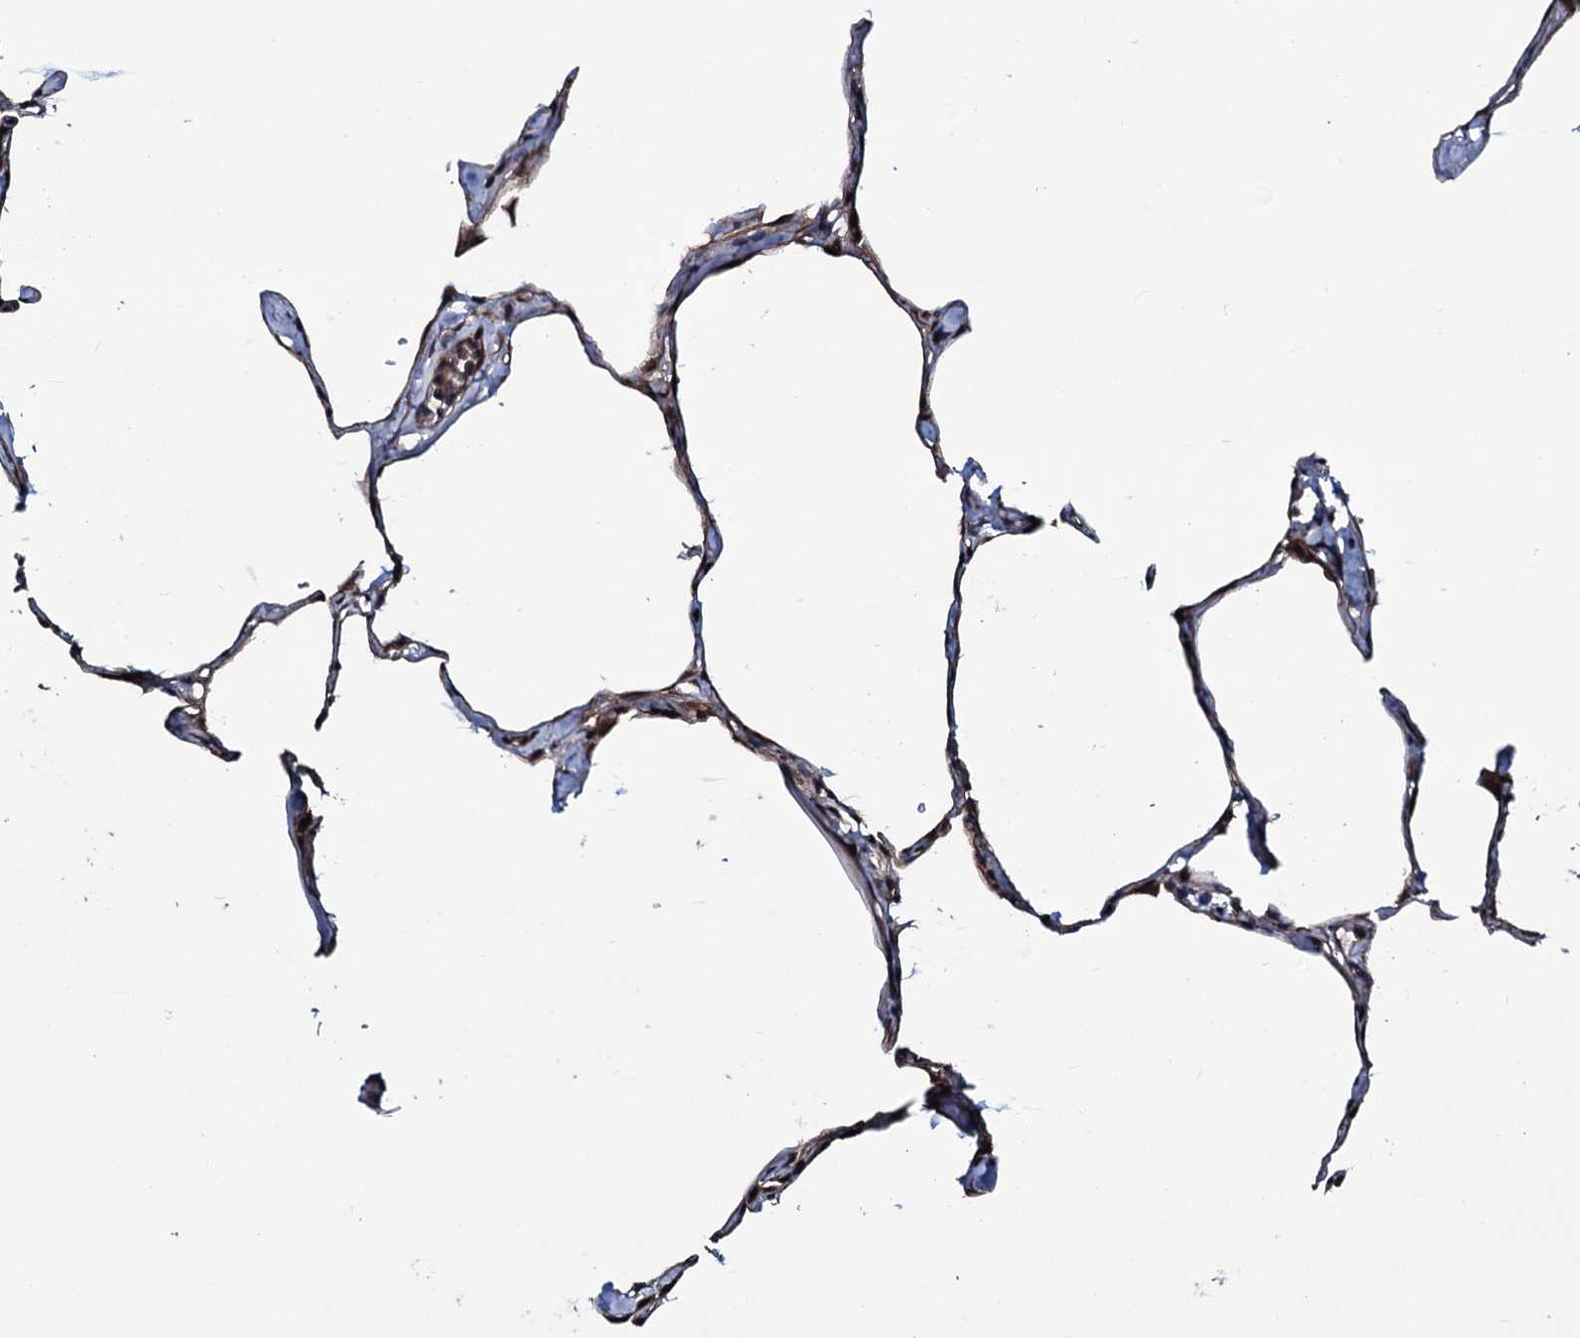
{"staining": {"intensity": "weak", "quantity": "25%-75%", "location": "cytoplasmic/membranous"}, "tissue": "lung", "cell_type": "Alveolar cells", "image_type": "normal", "snomed": [{"axis": "morphology", "description": "Normal tissue, NOS"}, {"axis": "topography", "description": "Lung"}], "caption": "High-power microscopy captured an immunohistochemistry (IHC) micrograph of unremarkable lung, revealing weak cytoplasmic/membranous positivity in about 25%-75% of alveolar cells. Immunohistochemistry stains the protein in brown and the nuclei are stained blue.", "gene": "OGFOD2", "patient": {"sex": "male", "age": 65}}